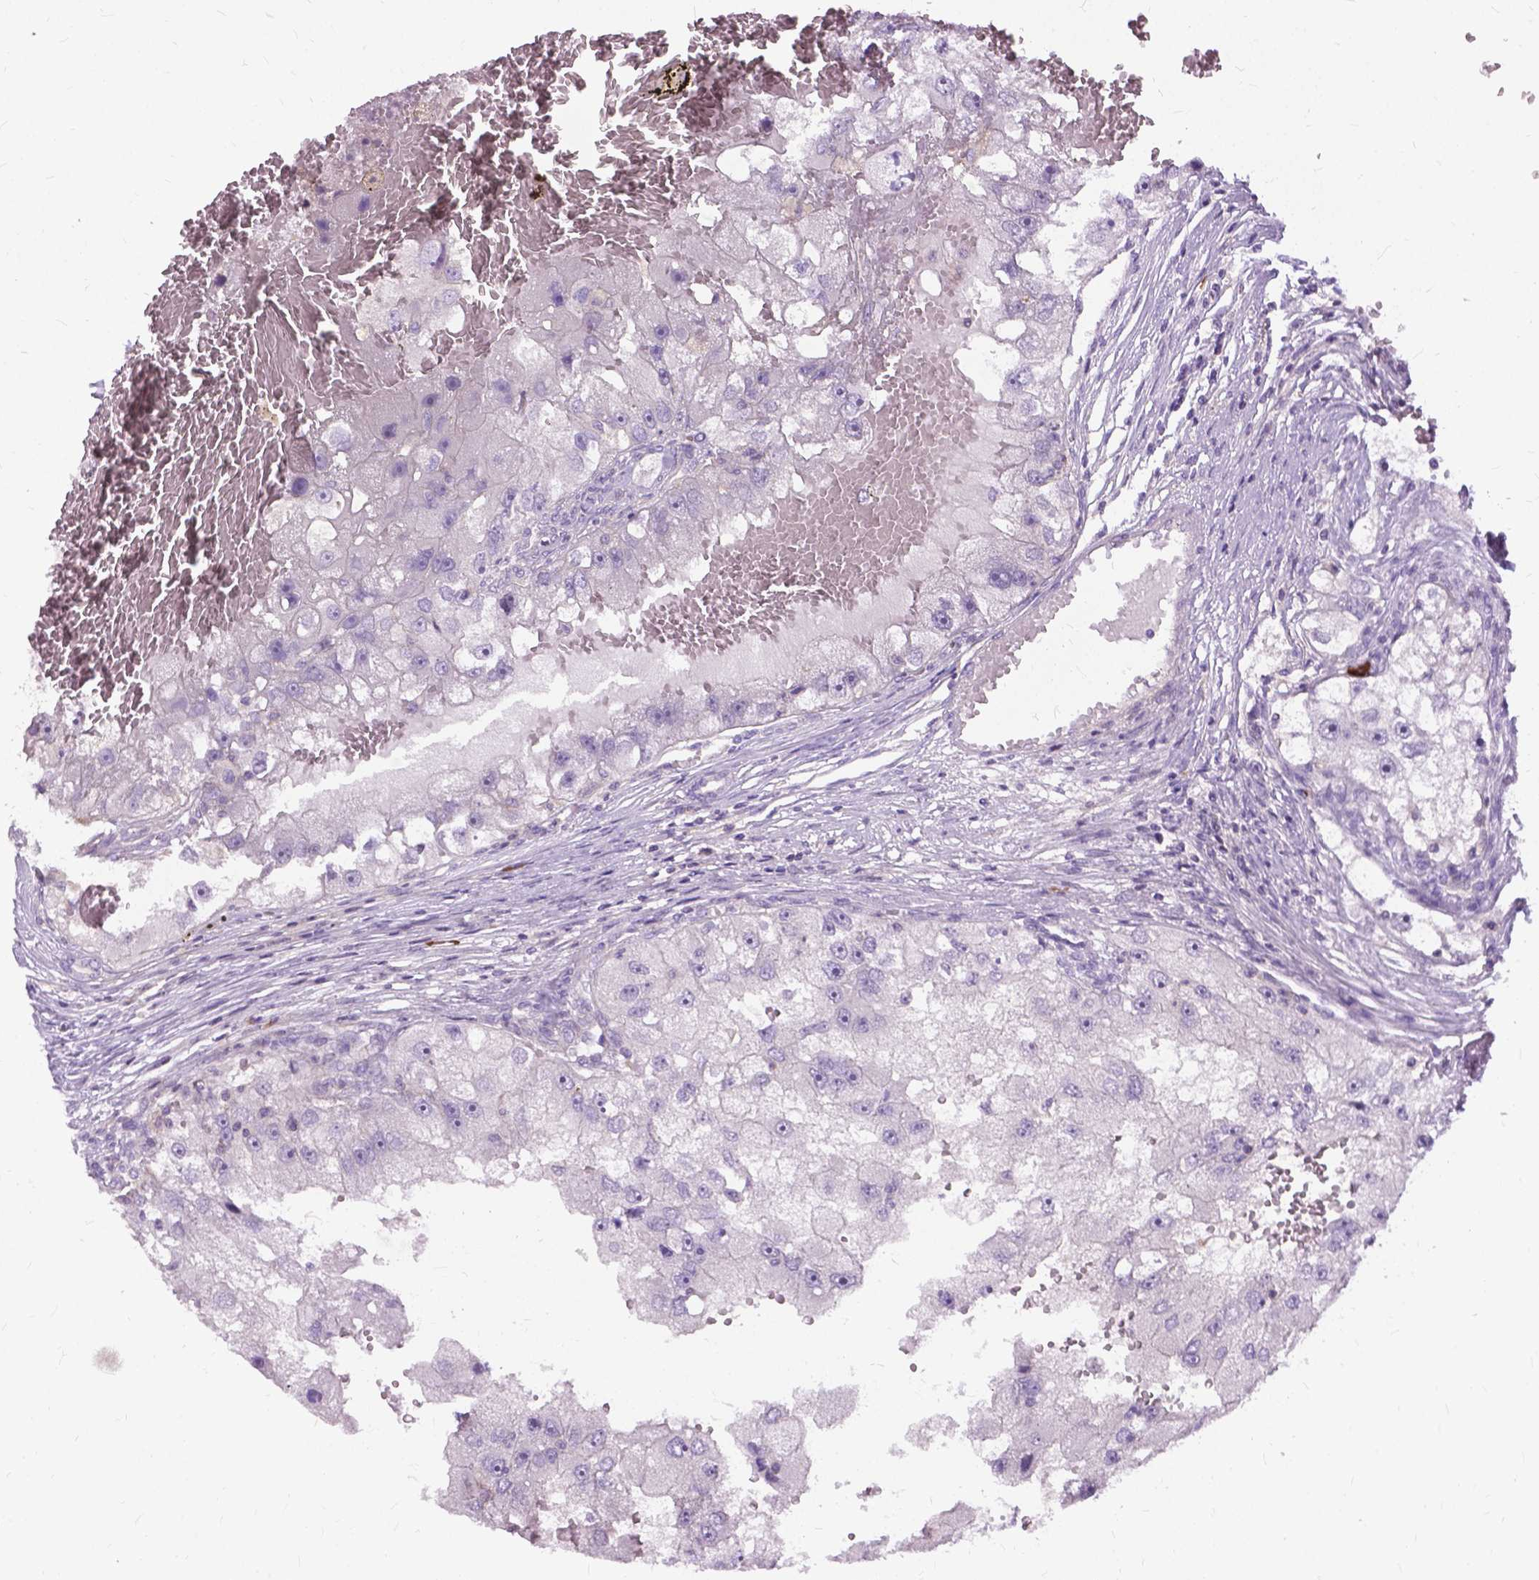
{"staining": {"intensity": "negative", "quantity": "none", "location": "none"}, "tissue": "renal cancer", "cell_type": "Tumor cells", "image_type": "cancer", "snomed": [{"axis": "morphology", "description": "Adenocarcinoma, NOS"}, {"axis": "topography", "description": "Kidney"}], "caption": "The immunohistochemistry photomicrograph has no significant staining in tumor cells of renal cancer (adenocarcinoma) tissue.", "gene": "JAK3", "patient": {"sex": "male", "age": 63}}